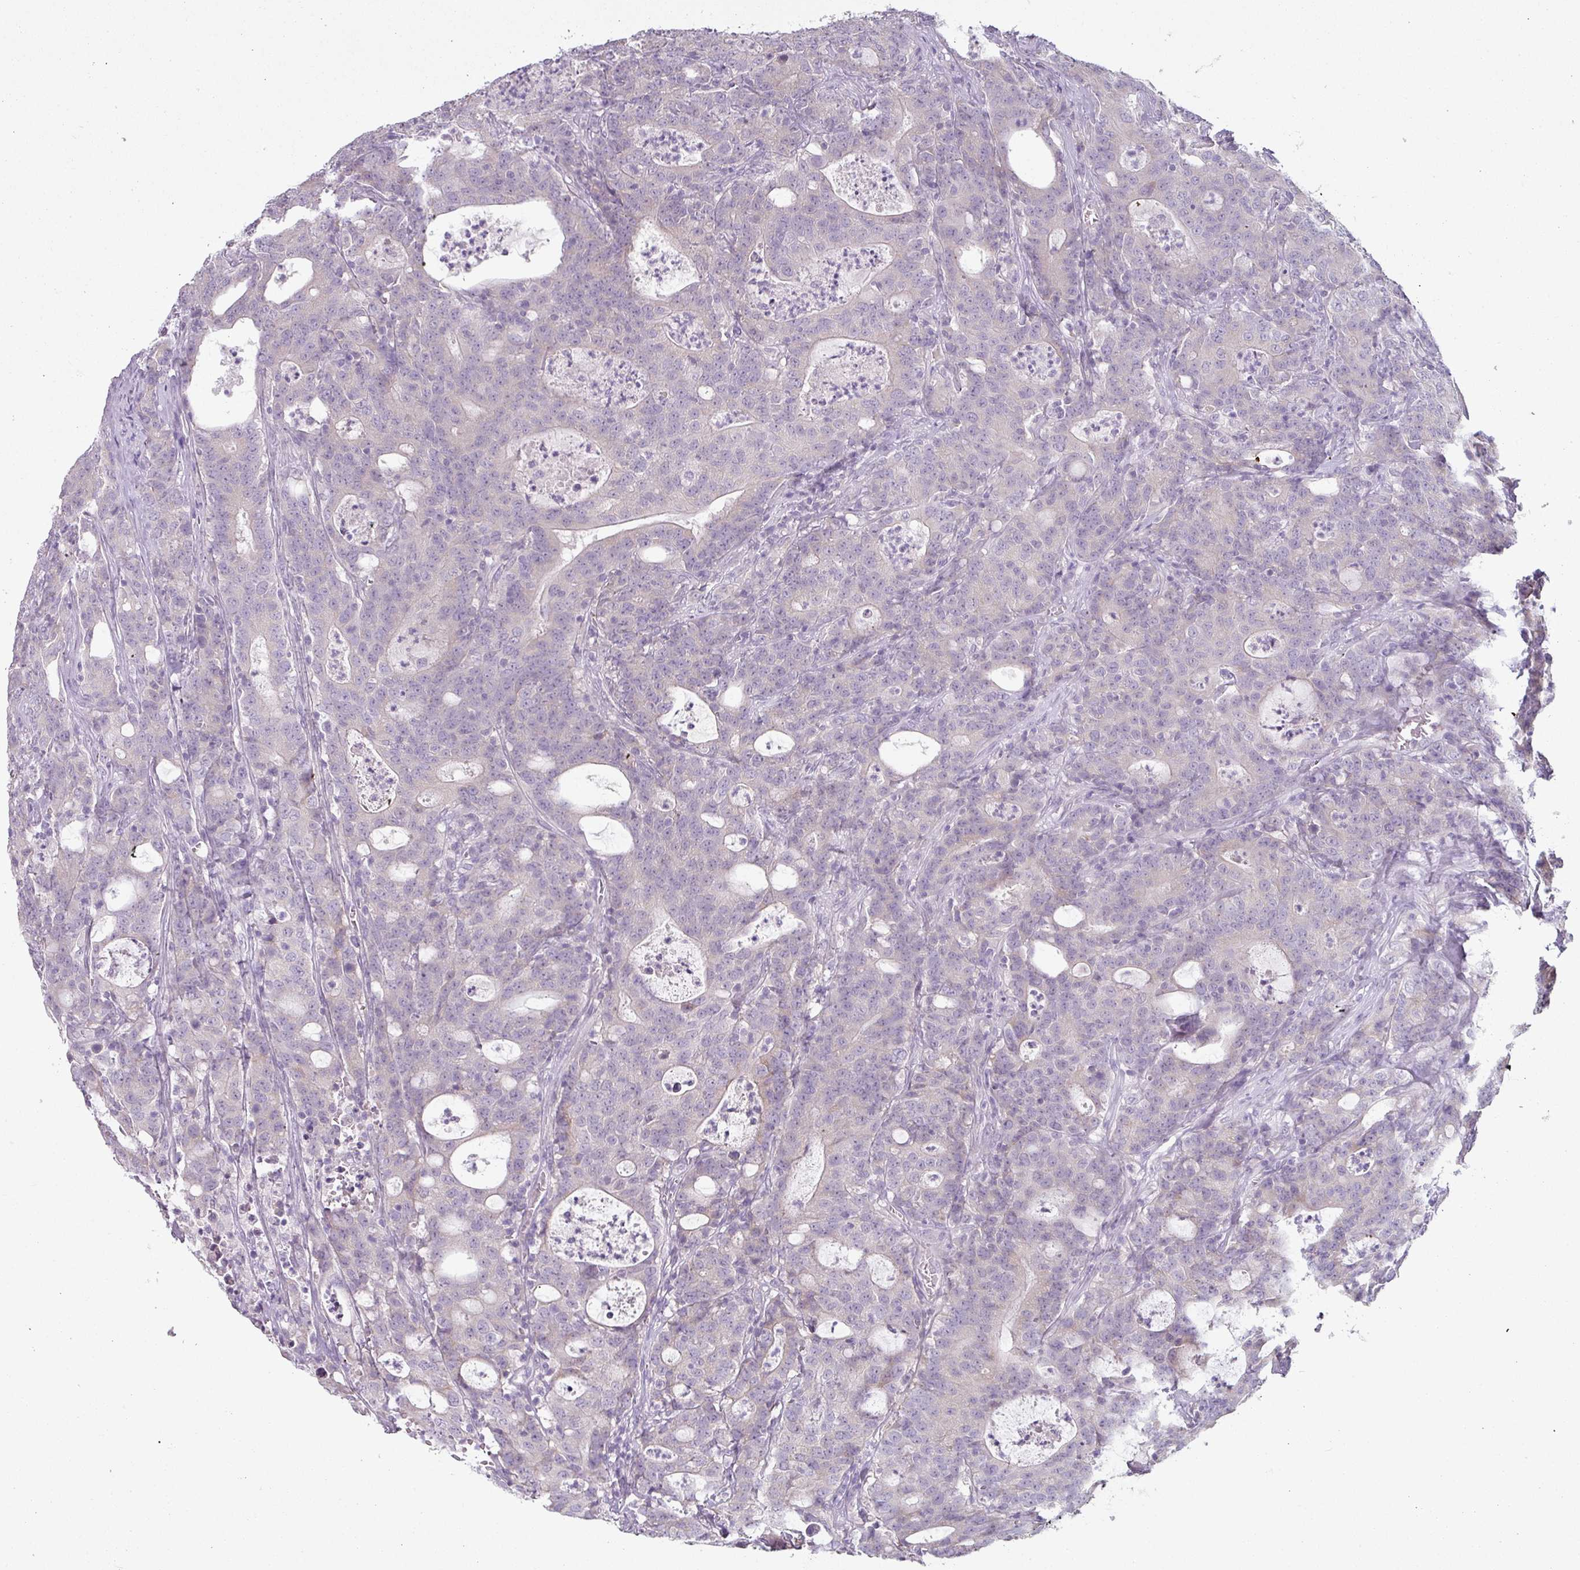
{"staining": {"intensity": "negative", "quantity": "none", "location": "none"}, "tissue": "colorectal cancer", "cell_type": "Tumor cells", "image_type": "cancer", "snomed": [{"axis": "morphology", "description": "Adenocarcinoma, NOS"}, {"axis": "topography", "description": "Colon"}], "caption": "Adenocarcinoma (colorectal) stained for a protein using IHC exhibits no staining tumor cells.", "gene": "FHAD1", "patient": {"sex": "male", "age": 83}}